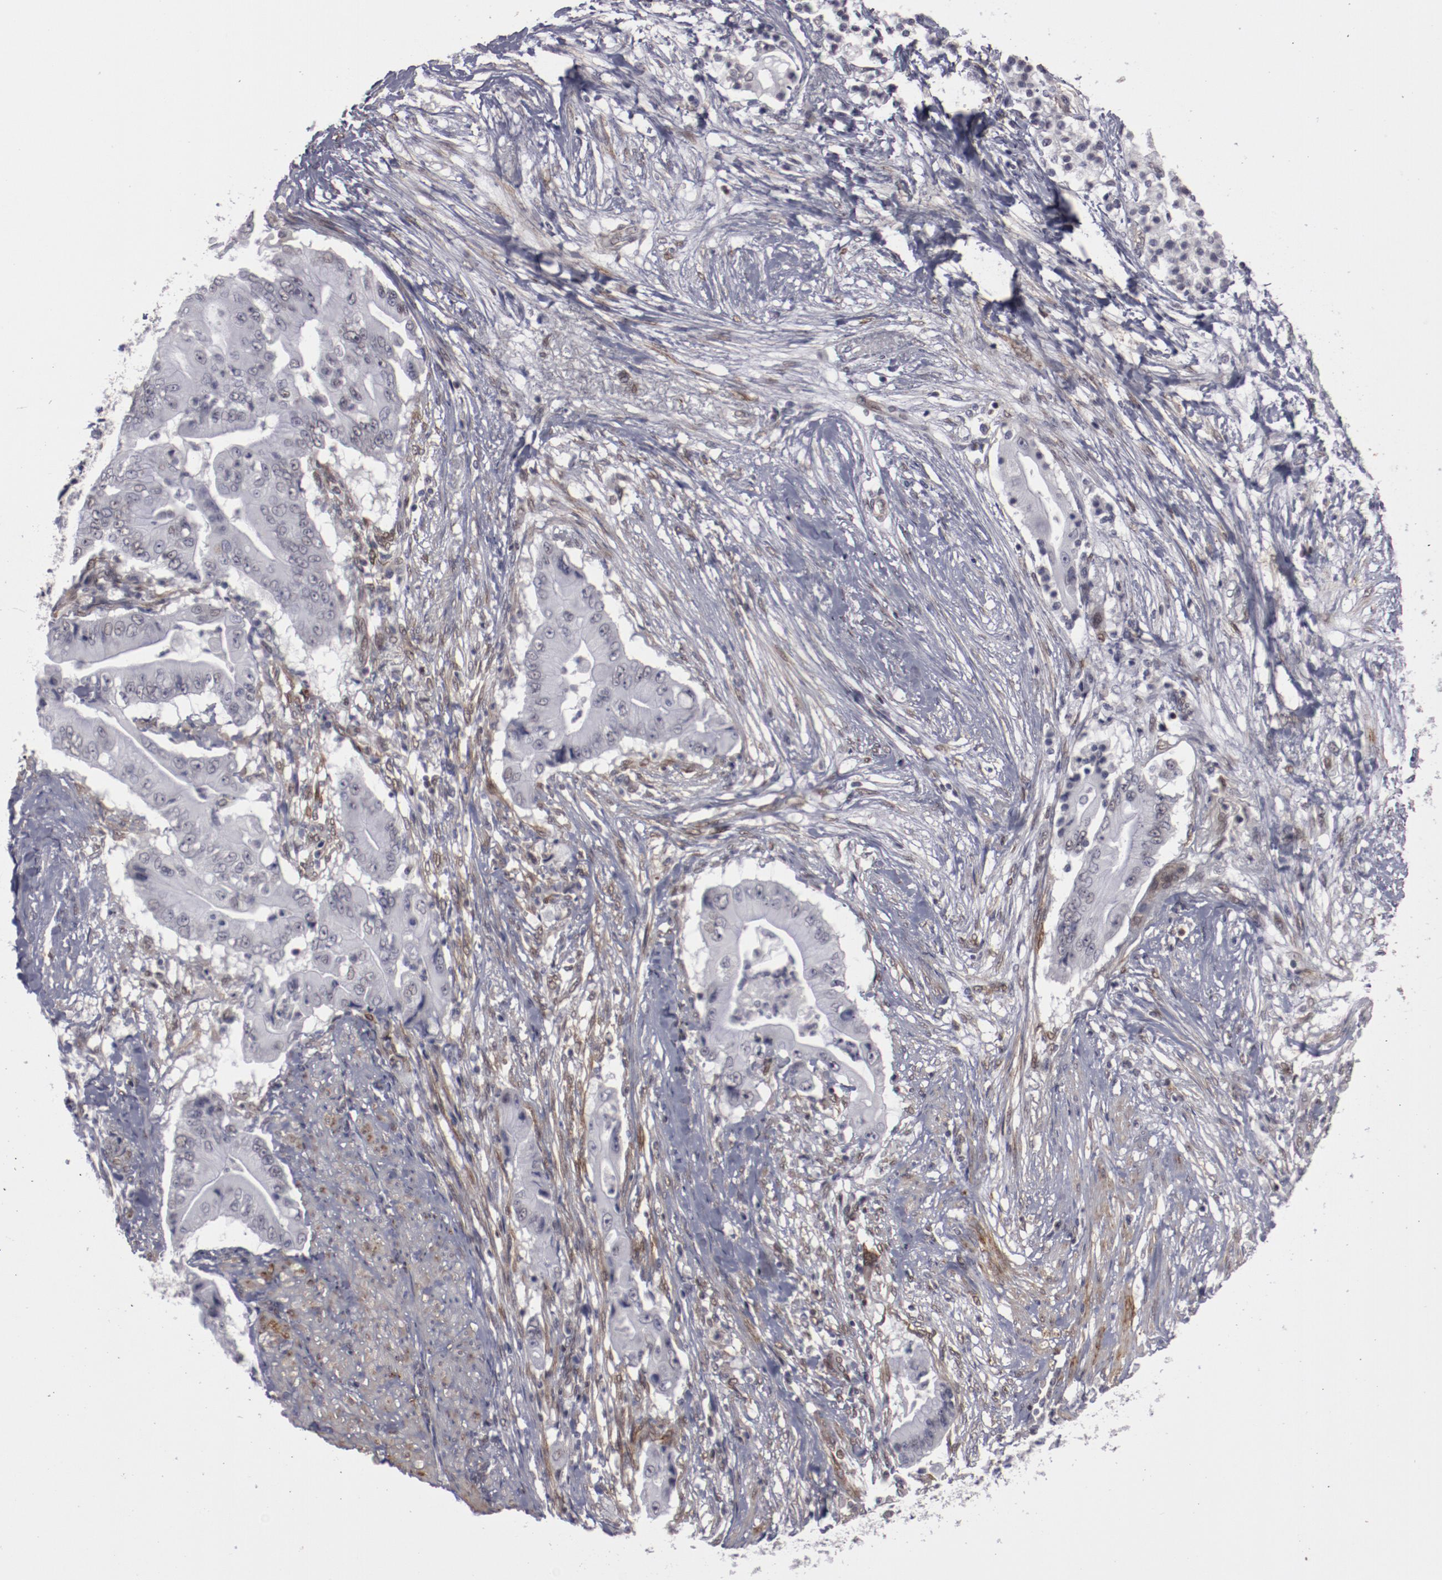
{"staining": {"intensity": "negative", "quantity": "none", "location": "none"}, "tissue": "pancreatic cancer", "cell_type": "Tumor cells", "image_type": "cancer", "snomed": [{"axis": "morphology", "description": "Adenocarcinoma, NOS"}, {"axis": "topography", "description": "Pancreas"}], "caption": "DAB immunohistochemical staining of human pancreatic cancer (adenocarcinoma) reveals no significant positivity in tumor cells.", "gene": "LEF1", "patient": {"sex": "male", "age": 62}}